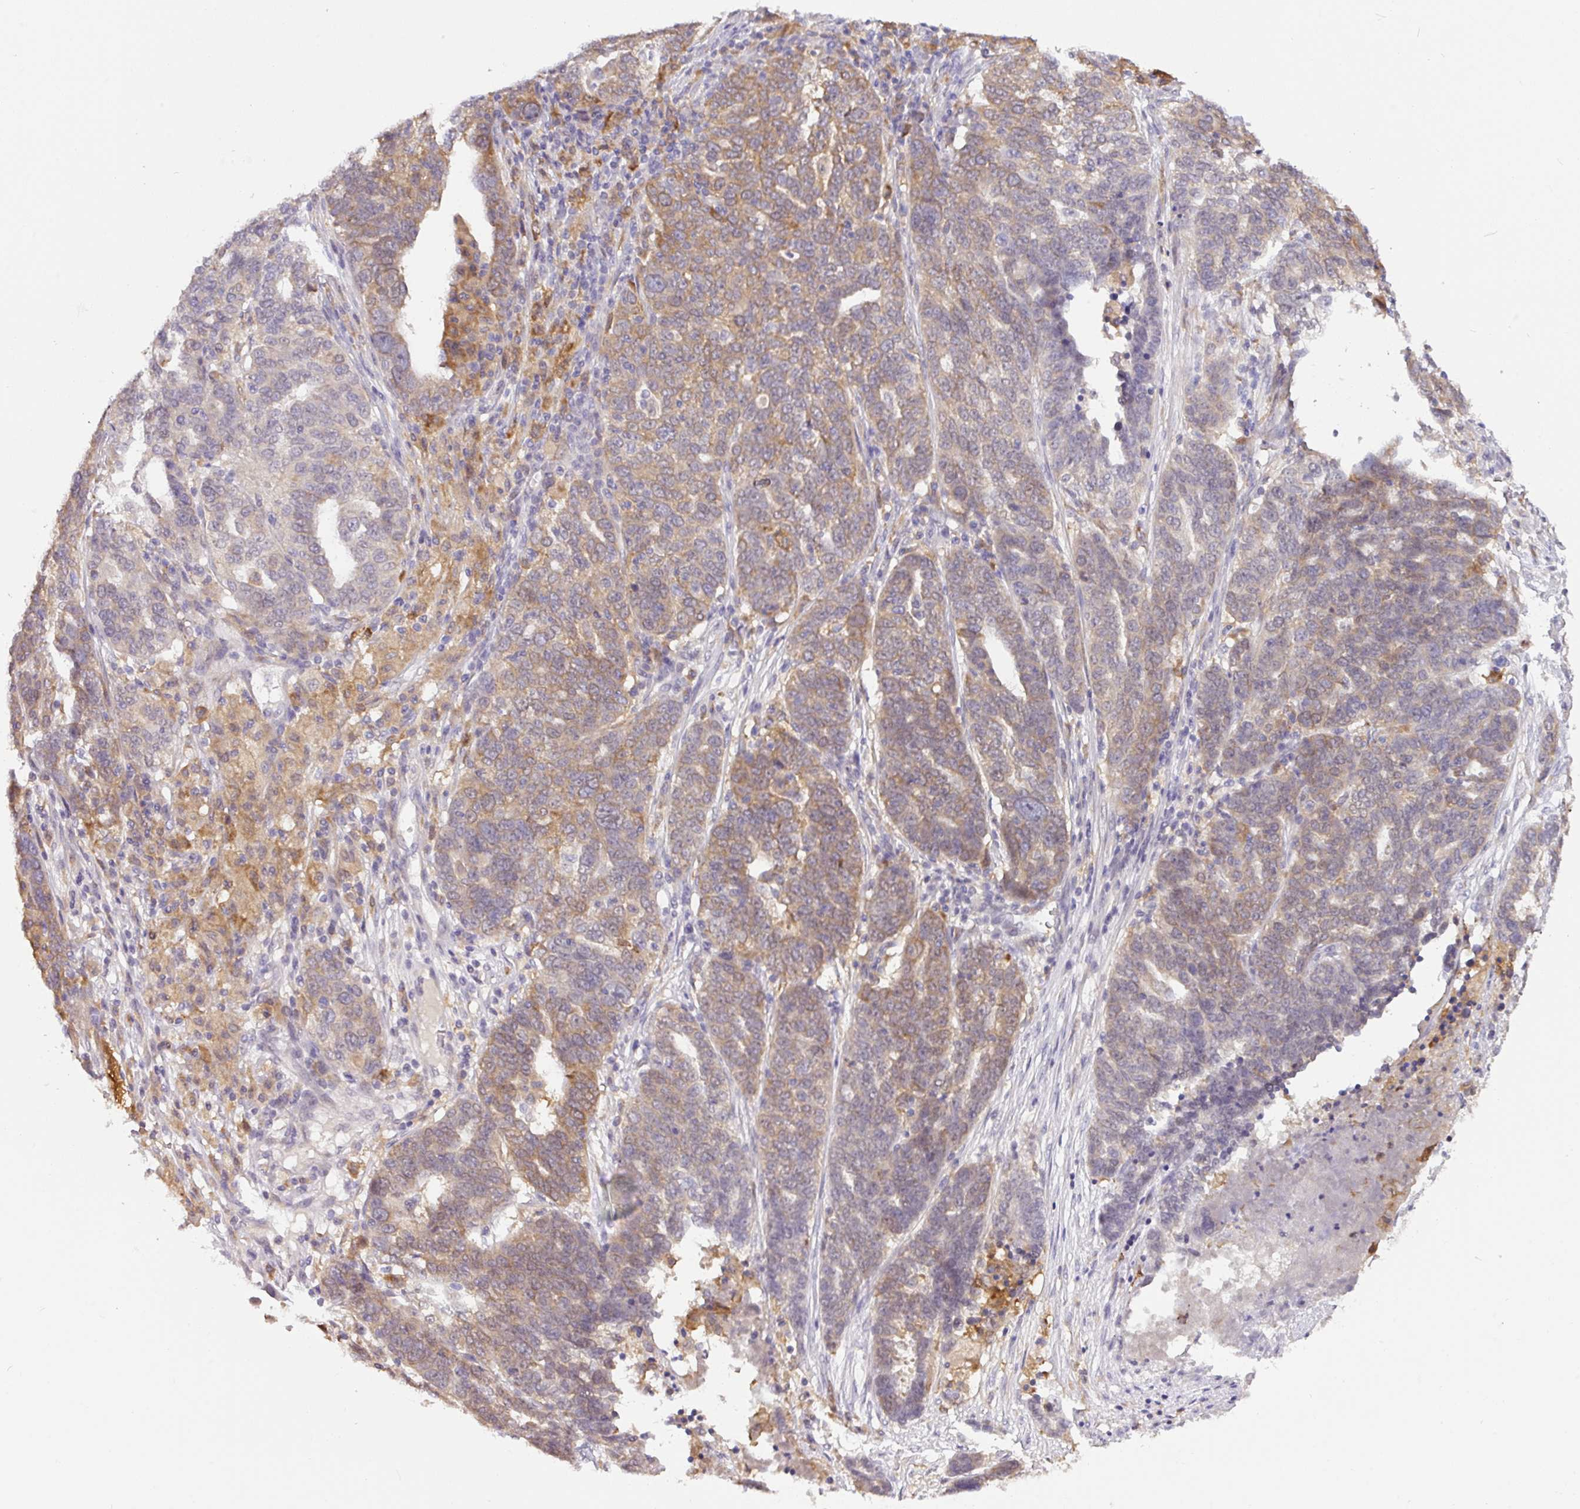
{"staining": {"intensity": "moderate", "quantity": "25%-75%", "location": "cytoplasmic/membranous"}, "tissue": "ovarian cancer", "cell_type": "Tumor cells", "image_type": "cancer", "snomed": [{"axis": "morphology", "description": "Cystadenocarcinoma, serous, NOS"}, {"axis": "topography", "description": "Ovary"}], "caption": "Immunohistochemical staining of ovarian cancer reveals medium levels of moderate cytoplasmic/membranous protein expression in approximately 25%-75% of tumor cells.", "gene": "GCNT7", "patient": {"sex": "female", "age": 59}}